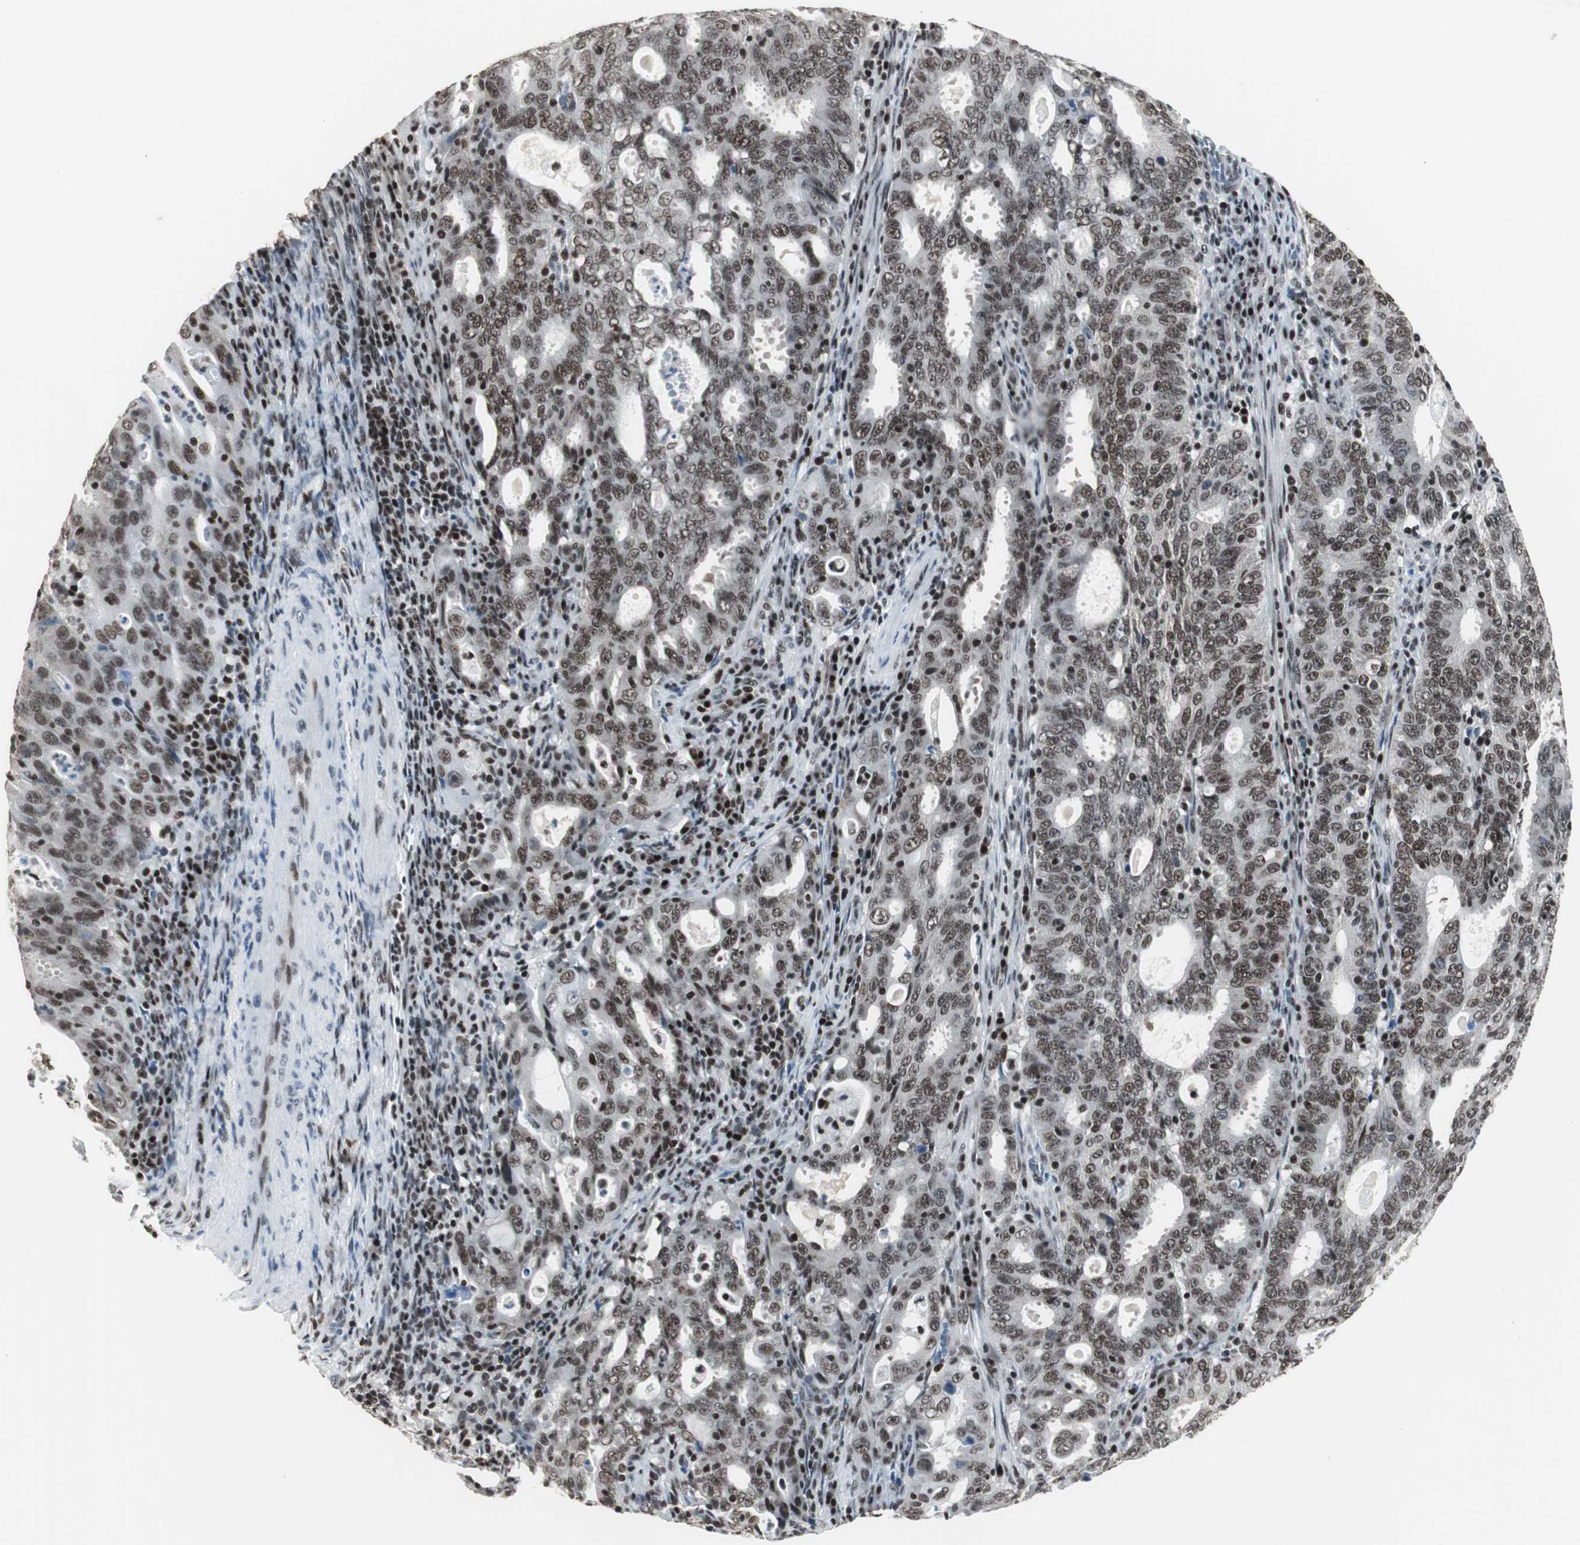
{"staining": {"intensity": "moderate", "quantity": ">75%", "location": "nuclear"}, "tissue": "cervical cancer", "cell_type": "Tumor cells", "image_type": "cancer", "snomed": [{"axis": "morphology", "description": "Adenocarcinoma, NOS"}, {"axis": "topography", "description": "Cervix"}], "caption": "Protein staining of cervical adenocarcinoma tissue reveals moderate nuclear expression in approximately >75% of tumor cells. Nuclei are stained in blue.", "gene": "RAD9A", "patient": {"sex": "female", "age": 44}}